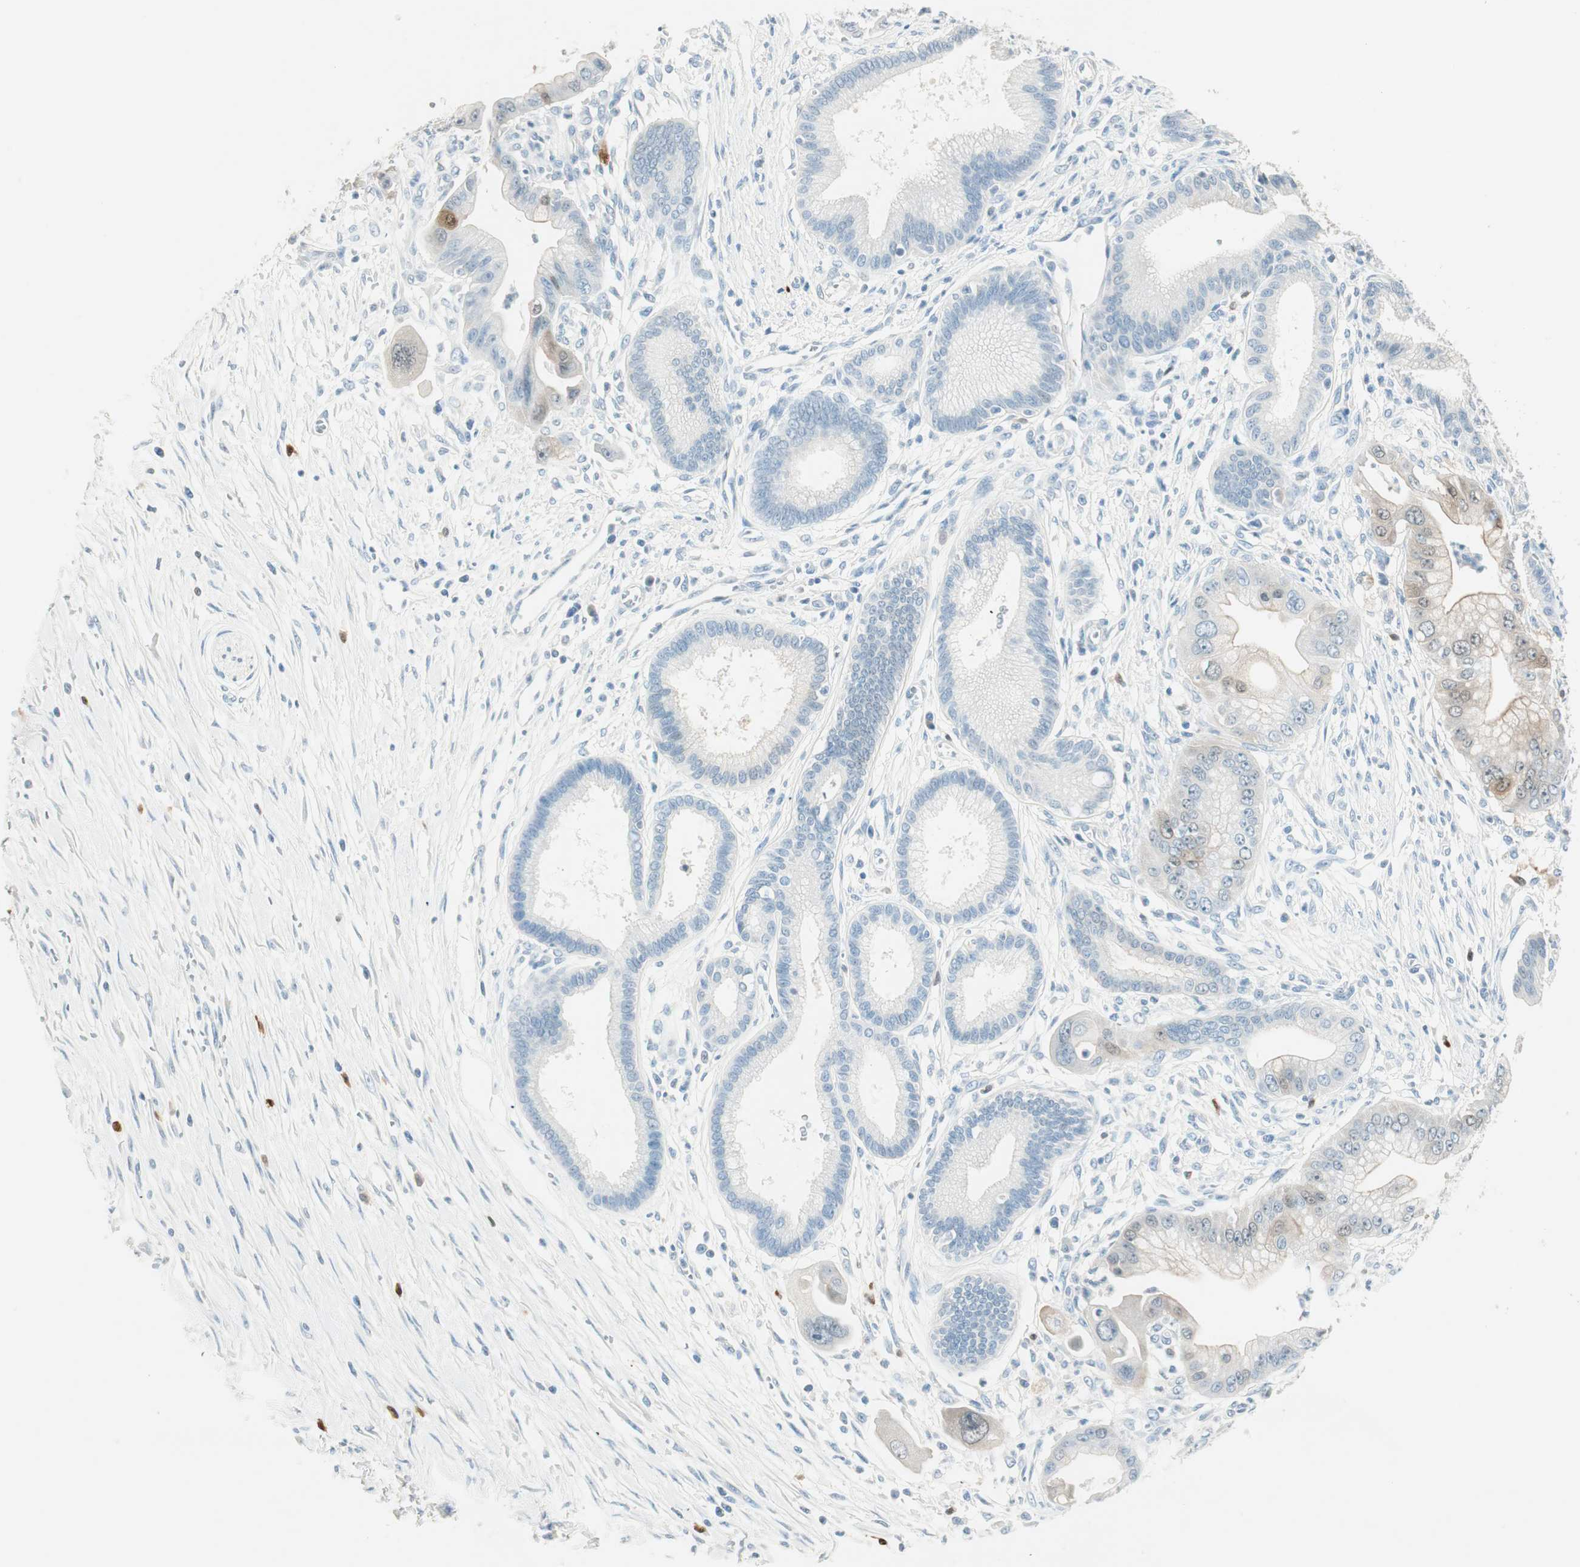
{"staining": {"intensity": "moderate", "quantity": "<25%", "location": "cytoplasmic/membranous,nuclear"}, "tissue": "pancreatic cancer", "cell_type": "Tumor cells", "image_type": "cancer", "snomed": [{"axis": "morphology", "description": "Adenocarcinoma, NOS"}, {"axis": "topography", "description": "Pancreas"}], "caption": "An IHC micrograph of tumor tissue is shown. Protein staining in brown labels moderate cytoplasmic/membranous and nuclear positivity in pancreatic cancer within tumor cells.", "gene": "HPGD", "patient": {"sex": "male", "age": 59}}